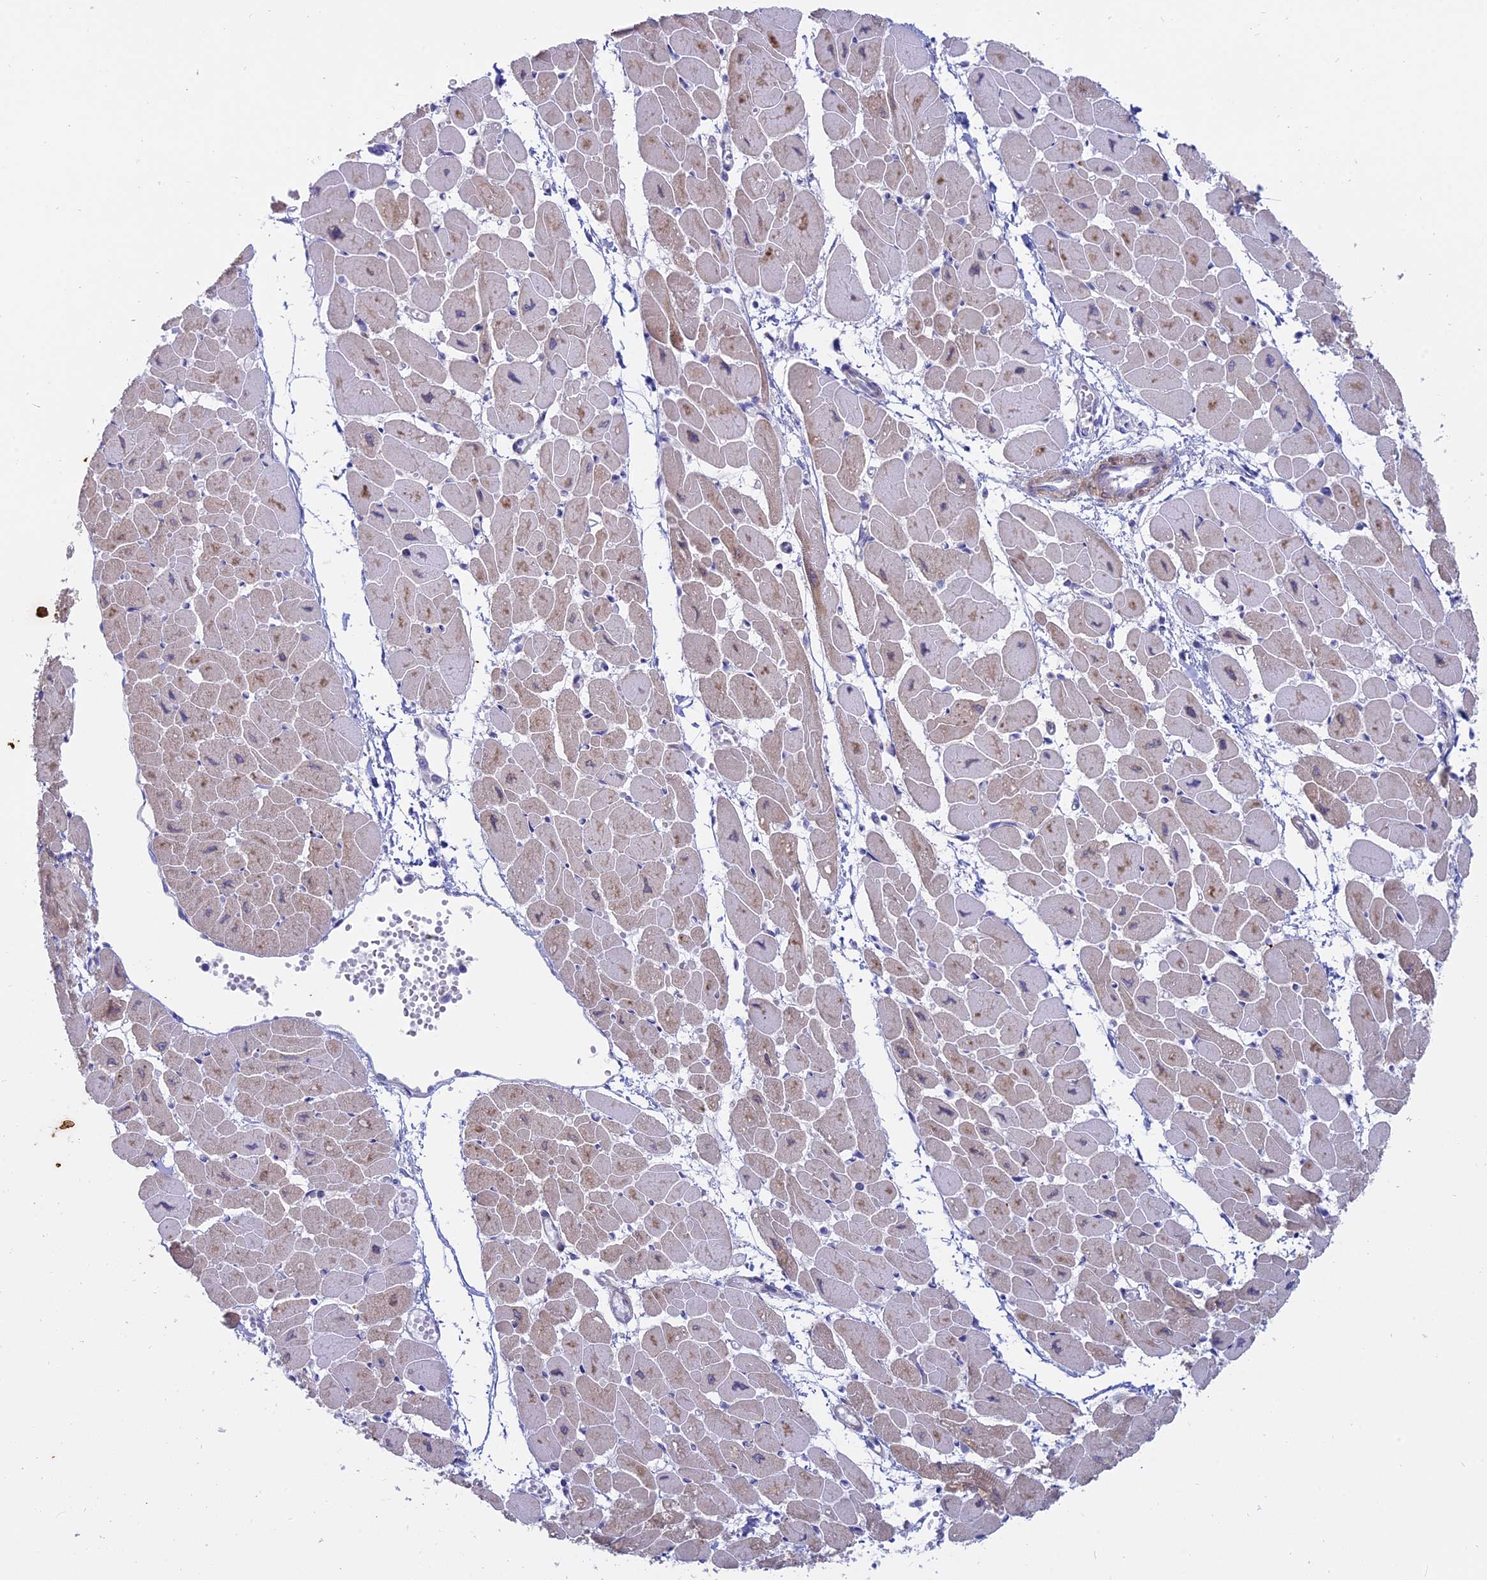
{"staining": {"intensity": "weak", "quantity": "25%-75%", "location": "cytoplasmic/membranous"}, "tissue": "heart muscle", "cell_type": "Cardiomyocytes", "image_type": "normal", "snomed": [{"axis": "morphology", "description": "Normal tissue, NOS"}, {"axis": "topography", "description": "Heart"}], "caption": "A brown stain highlights weak cytoplasmic/membranous positivity of a protein in cardiomyocytes of benign human heart muscle. (Stains: DAB (3,3'-diaminobenzidine) in brown, nuclei in blue, Microscopy: brightfield microscopy at high magnification).", "gene": "MYO5B", "patient": {"sex": "female", "age": 54}}